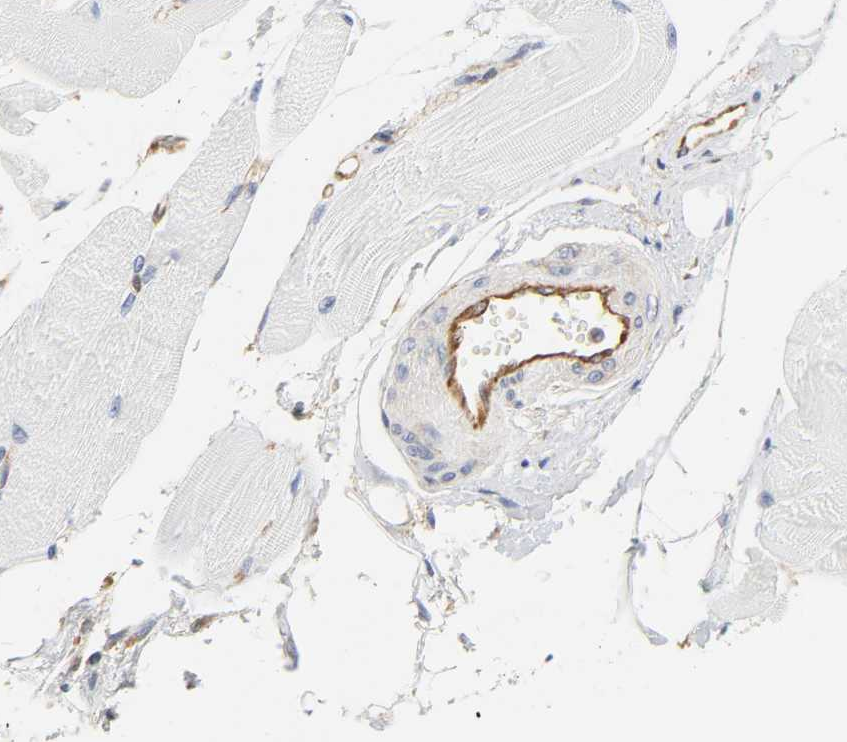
{"staining": {"intensity": "negative", "quantity": "none", "location": "none"}, "tissue": "skeletal muscle", "cell_type": "Myocytes", "image_type": "normal", "snomed": [{"axis": "morphology", "description": "Normal tissue, NOS"}, {"axis": "topography", "description": "Skeletal muscle"}, {"axis": "topography", "description": "Peripheral nerve tissue"}], "caption": "The histopathology image displays no significant expression in myocytes of skeletal muscle.", "gene": "DOCK1", "patient": {"sex": "female", "age": 84}}